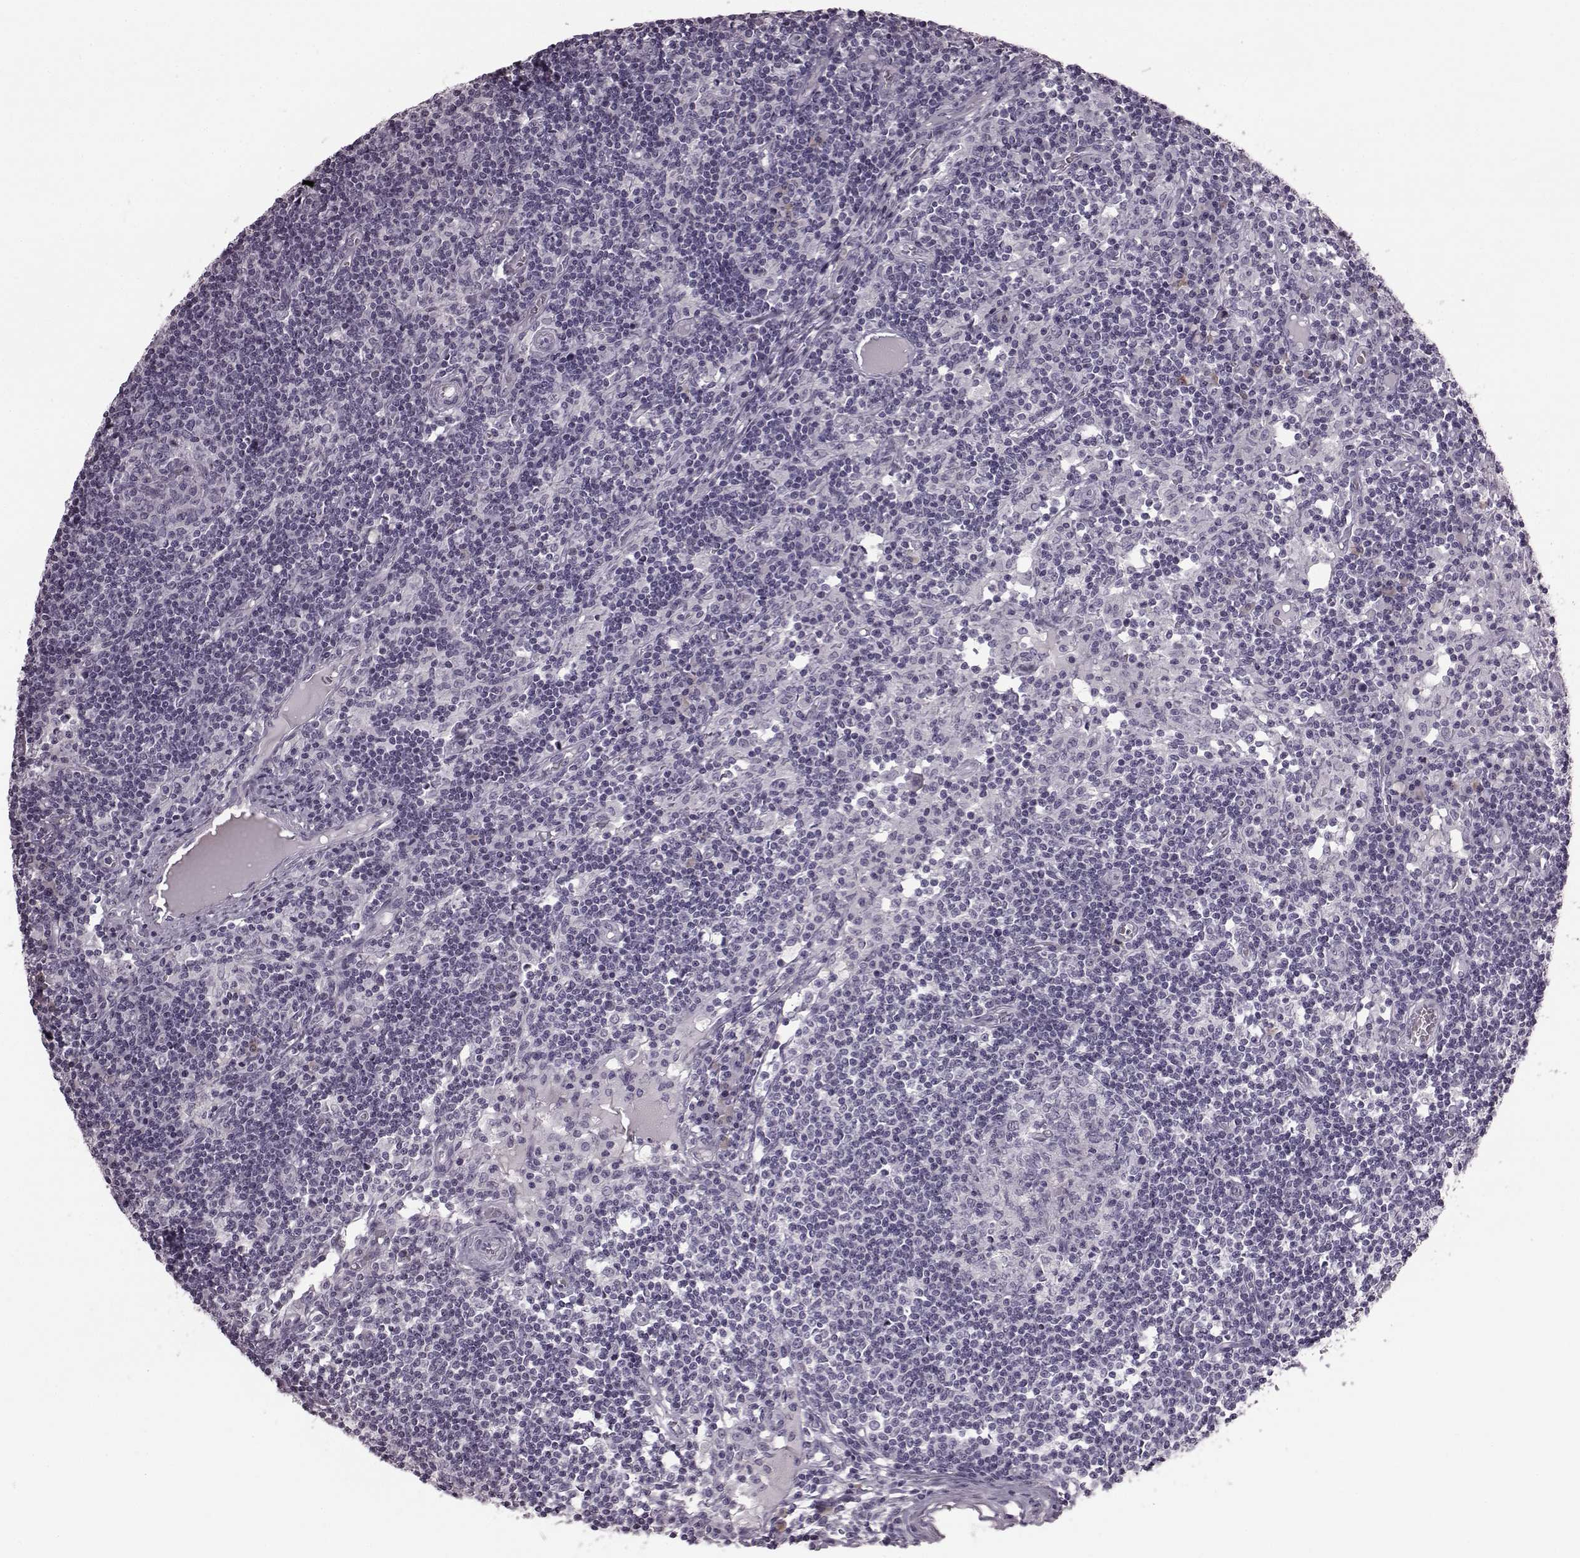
{"staining": {"intensity": "negative", "quantity": "none", "location": "none"}, "tissue": "lymph node", "cell_type": "Germinal center cells", "image_type": "normal", "snomed": [{"axis": "morphology", "description": "Normal tissue, NOS"}, {"axis": "topography", "description": "Lymph node"}], "caption": "The image displays no significant expression in germinal center cells of lymph node. The staining was performed using DAB to visualize the protein expression in brown, while the nuclei were stained in blue with hematoxylin (Magnification: 20x).", "gene": "JSRP1", "patient": {"sex": "female", "age": 72}}